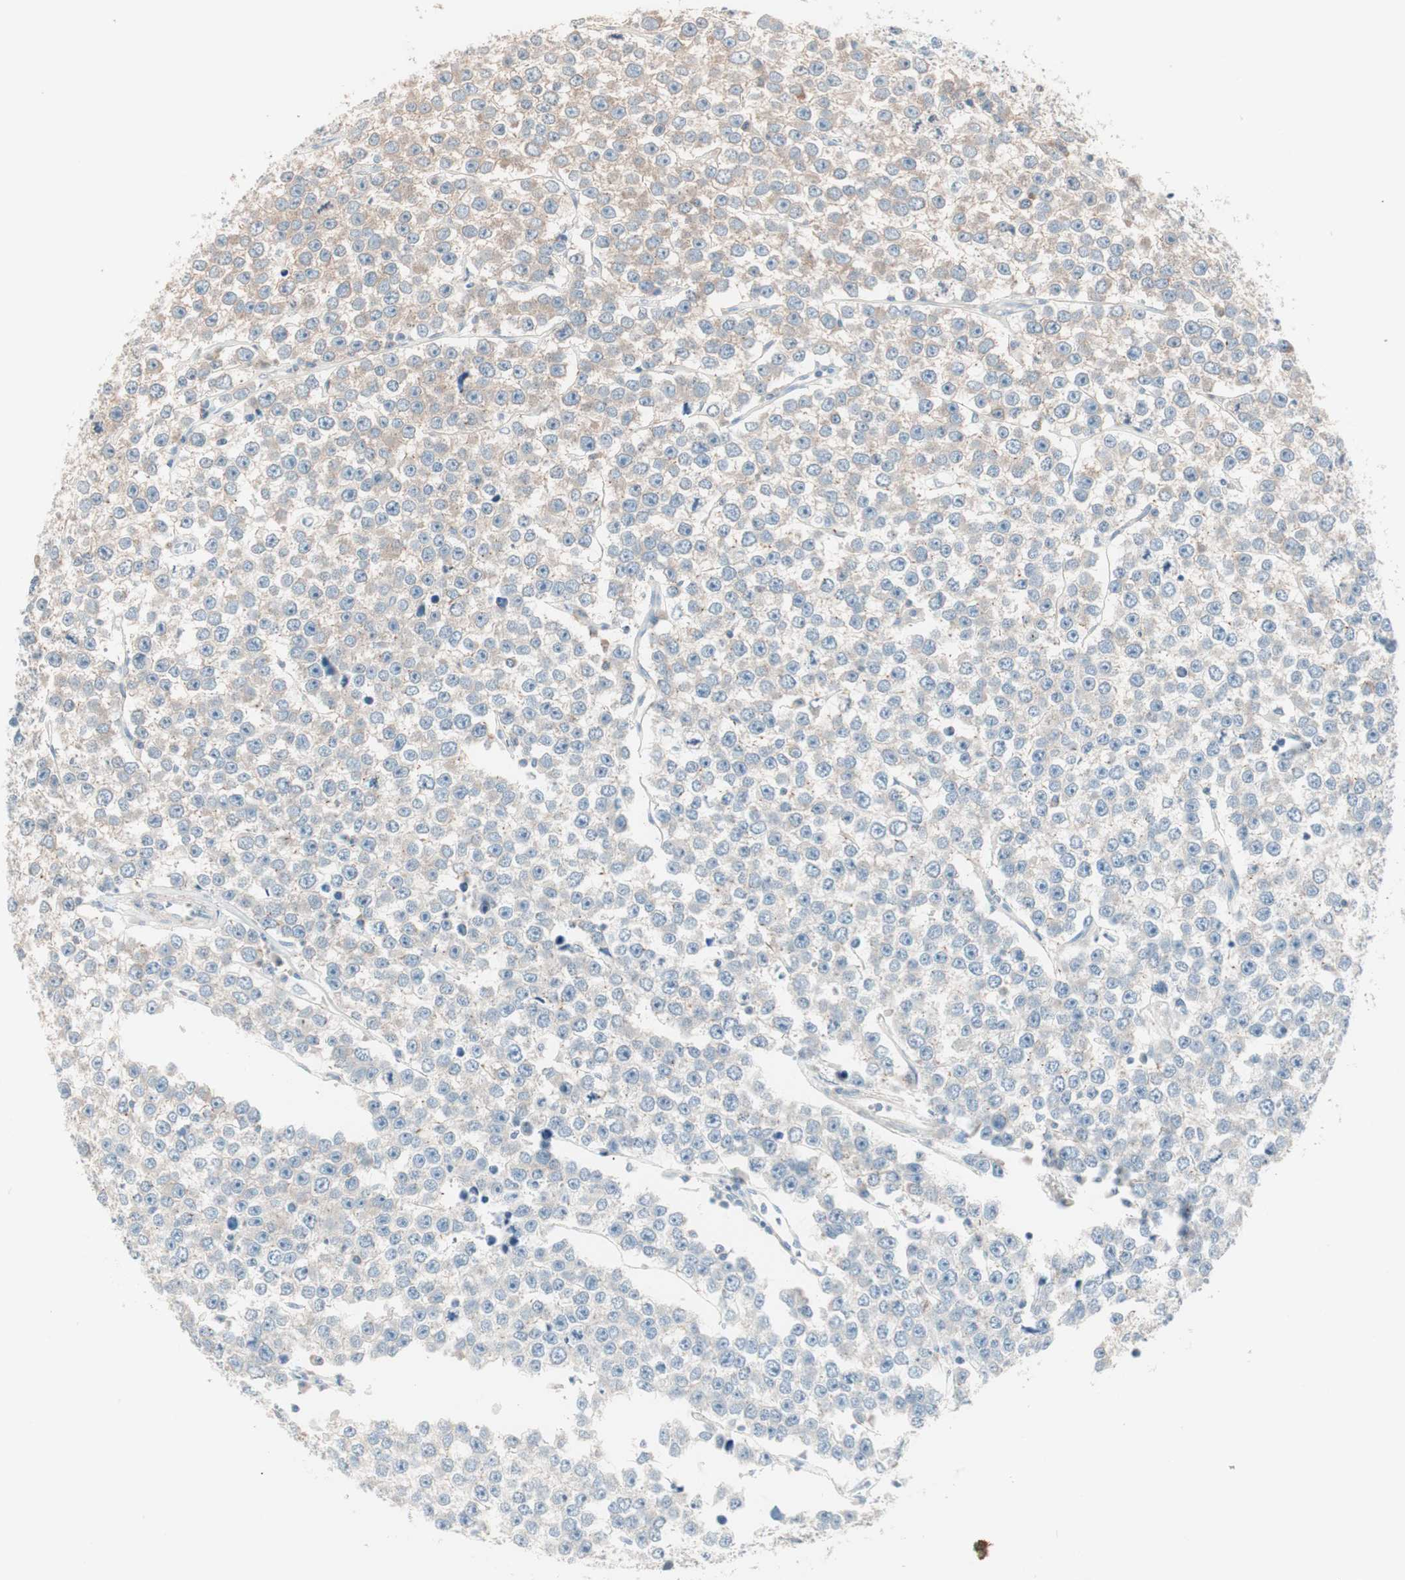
{"staining": {"intensity": "weak", "quantity": "25%-75%", "location": "cytoplasmic/membranous"}, "tissue": "testis cancer", "cell_type": "Tumor cells", "image_type": "cancer", "snomed": [{"axis": "morphology", "description": "Seminoma, NOS"}, {"axis": "morphology", "description": "Carcinoma, Embryonal, NOS"}, {"axis": "topography", "description": "Testis"}], "caption": "Testis cancer stained with a brown dye reveals weak cytoplasmic/membranous positive expression in approximately 25%-75% of tumor cells.", "gene": "RAD54B", "patient": {"sex": "male", "age": 52}}